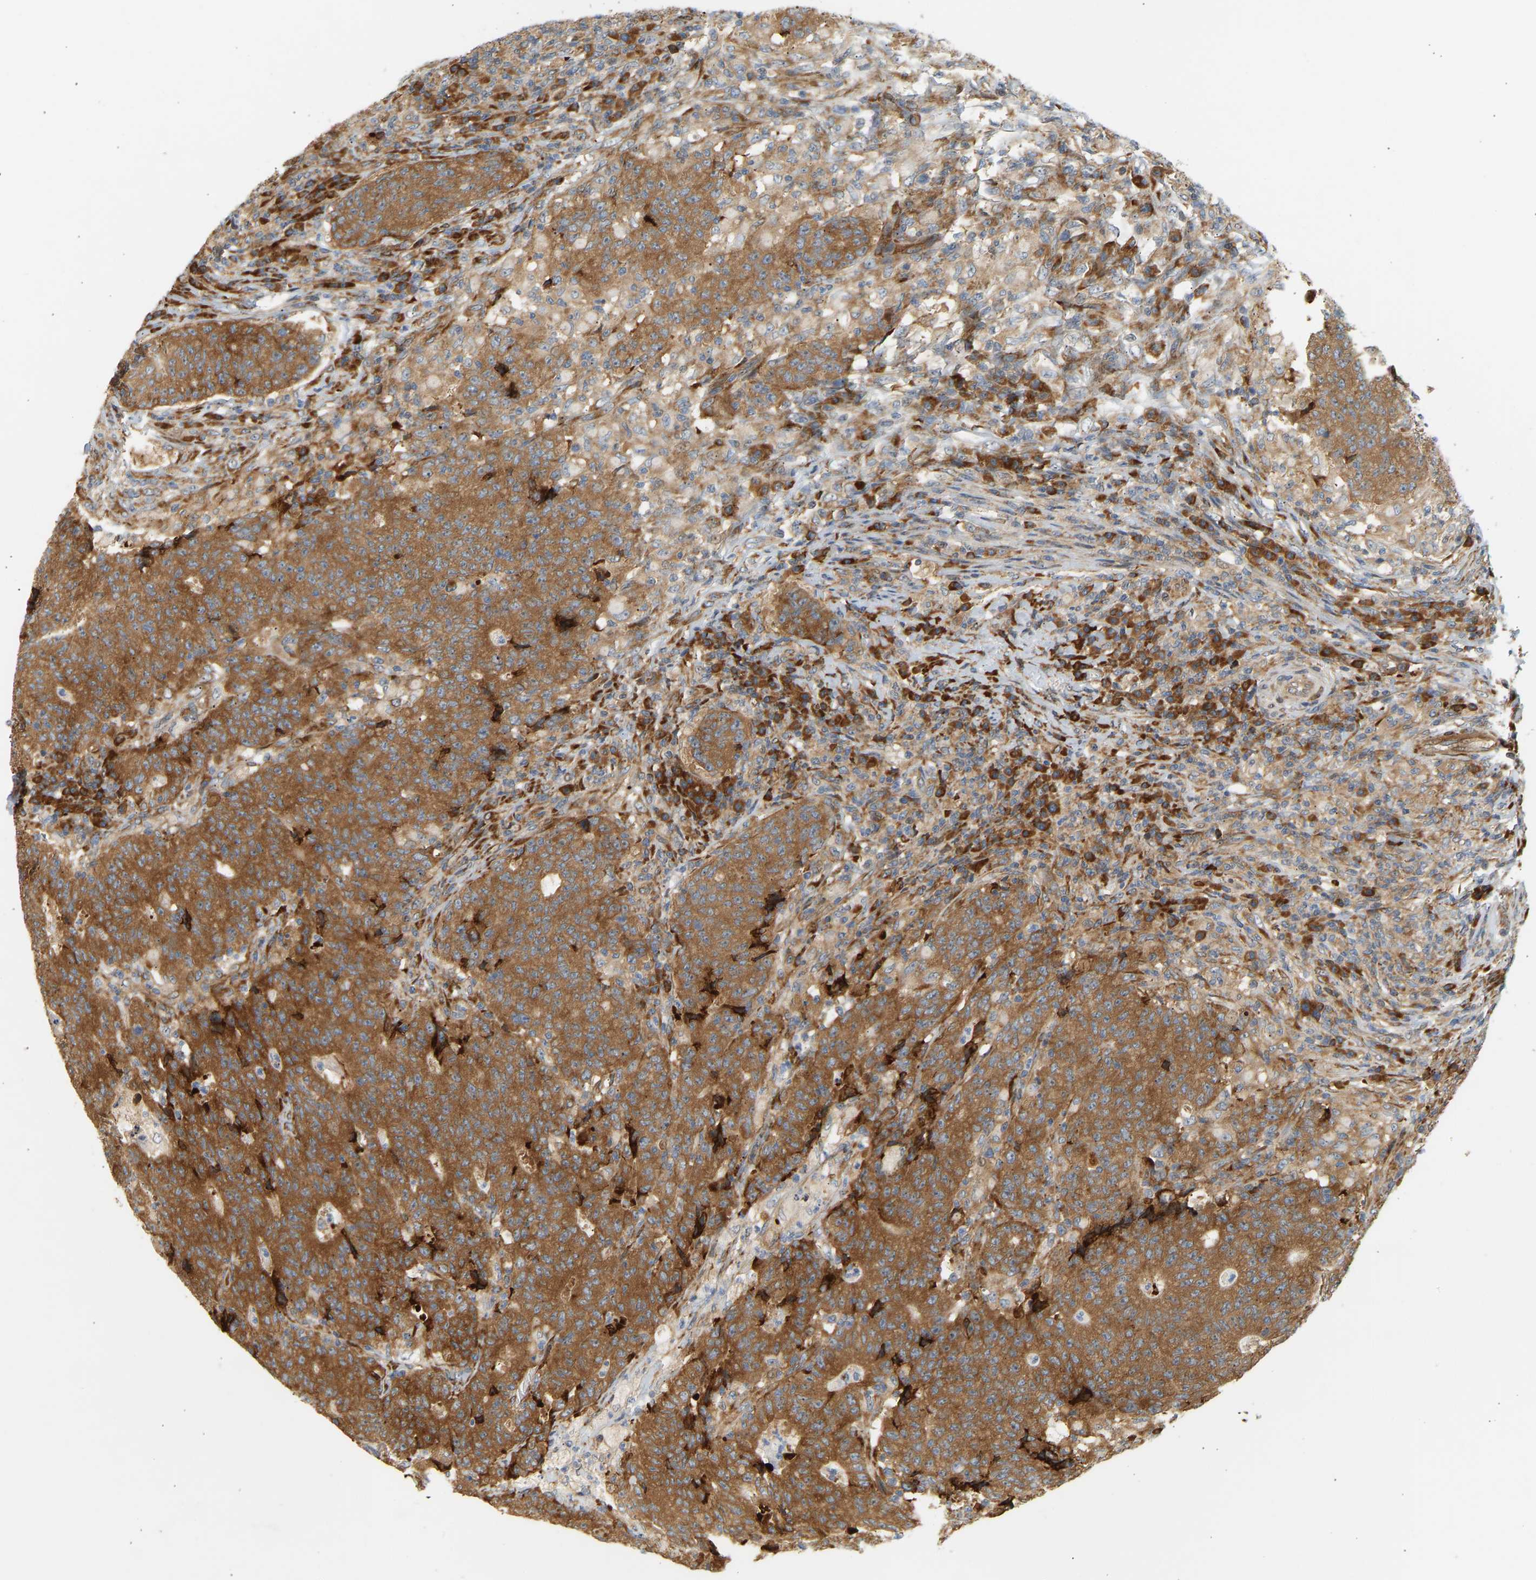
{"staining": {"intensity": "moderate", "quantity": ">75%", "location": "cytoplasmic/membranous"}, "tissue": "colorectal cancer", "cell_type": "Tumor cells", "image_type": "cancer", "snomed": [{"axis": "morphology", "description": "Normal tissue, NOS"}, {"axis": "morphology", "description": "Adenocarcinoma, NOS"}, {"axis": "topography", "description": "Colon"}], "caption": "Moderate cytoplasmic/membranous staining is appreciated in about >75% of tumor cells in adenocarcinoma (colorectal). Immunohistochemistry stains the protein in brown and the nuclei are stained blue.", "gene": "RPS14", "patient": {"sex": "female", "age": 75}}